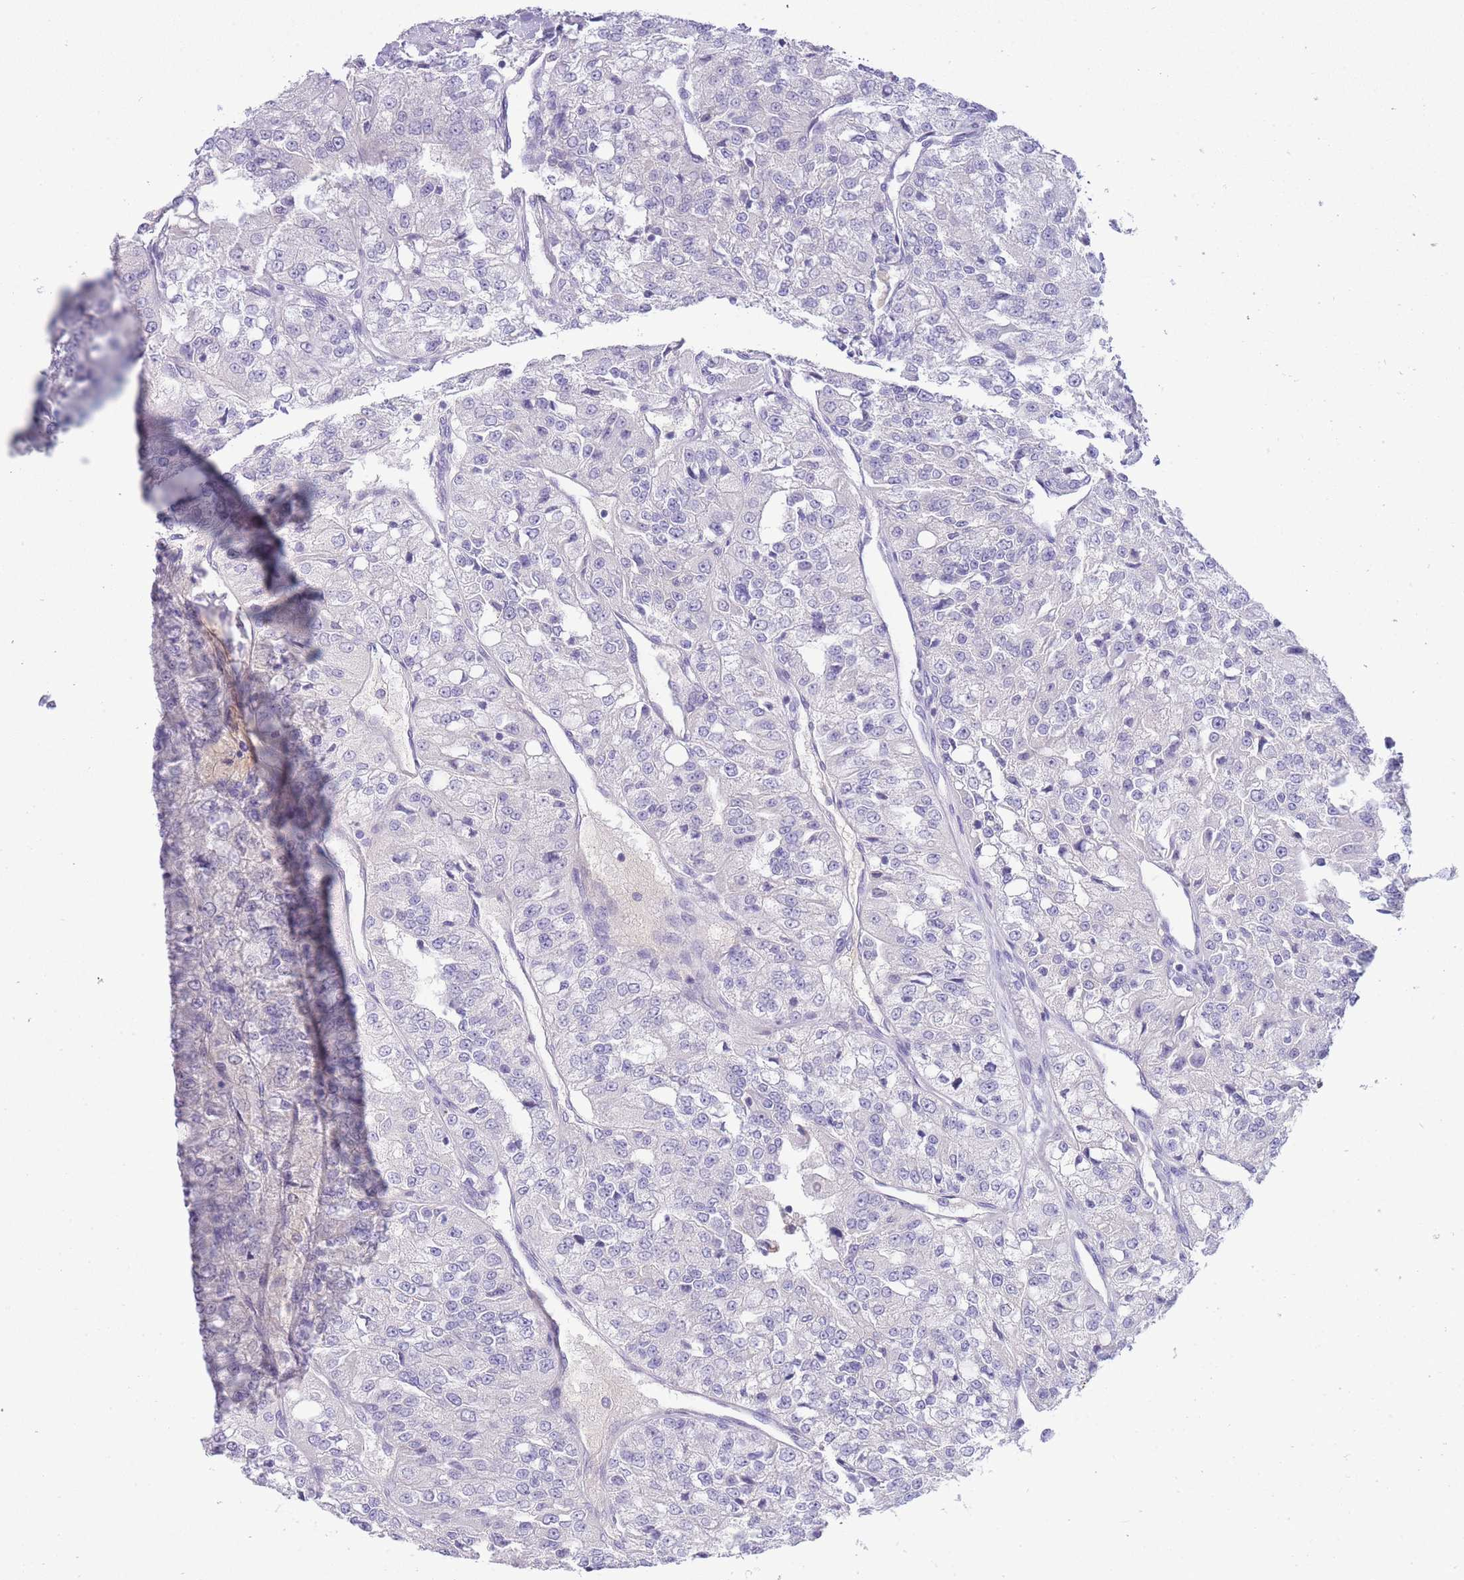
{"staining": {"intensity": "negative", "quantity": "none", "location": "none"}, "tissue": "renal cancer", "cell_type": "Tumor cells", "image_type": "cancer", "snomed": [{"axis": "morphology", "description": "Adenocarcinoma, NOS"}, {"axis": "topography", "description": "Kidney"}], "caption": "IHC image of neoplastic tissue: renal cancer stained with DAB demonstrates no significant protein positivity in tumor cells. (DAB immunohistochemistry with hematoxylin counter stain).", "gene": "ASAP3", "patient": {"sex": "female", "age": 63}}